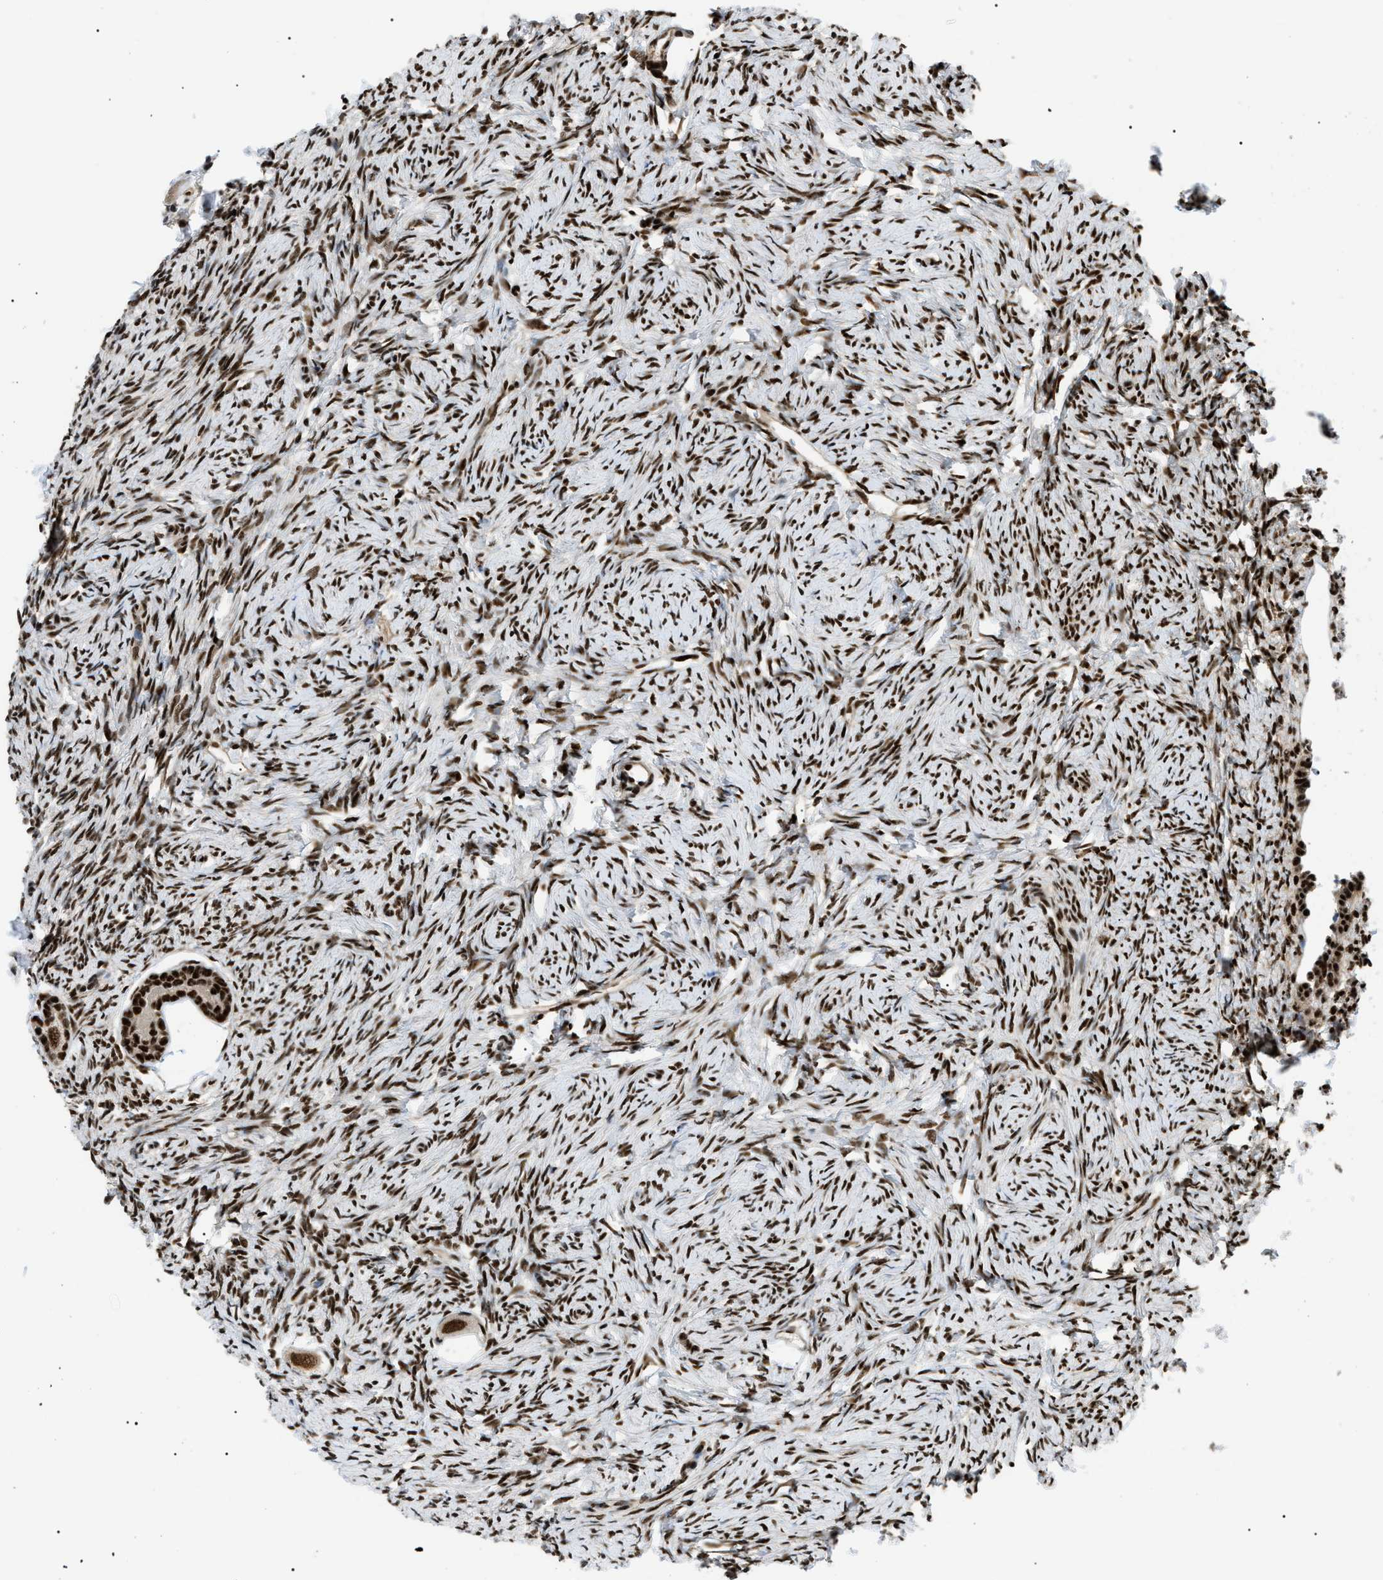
{"staining": {"intensity": "strong", "quantity": ">75%", "location": "nuclear"}, "tissue": "ovary", "cell_type": "Follicle cells", "image_type": "normal", "snomed": [{"axis": "morphology", "description": "Normal tissue, NOS"}, {"axis": "topography", "description": "Ovary"}], "caption": "Immunohistochemical staining of benign ovary reveals strong nuclear protein positivity in approximately >75% of follicle cells. (DAB (3,3'-diaminobenzidine) IHC, brown staining for protein, blue staining for nuclei).", "gene": "CWC25", "patient": {"sex": "female", "age": 33}}